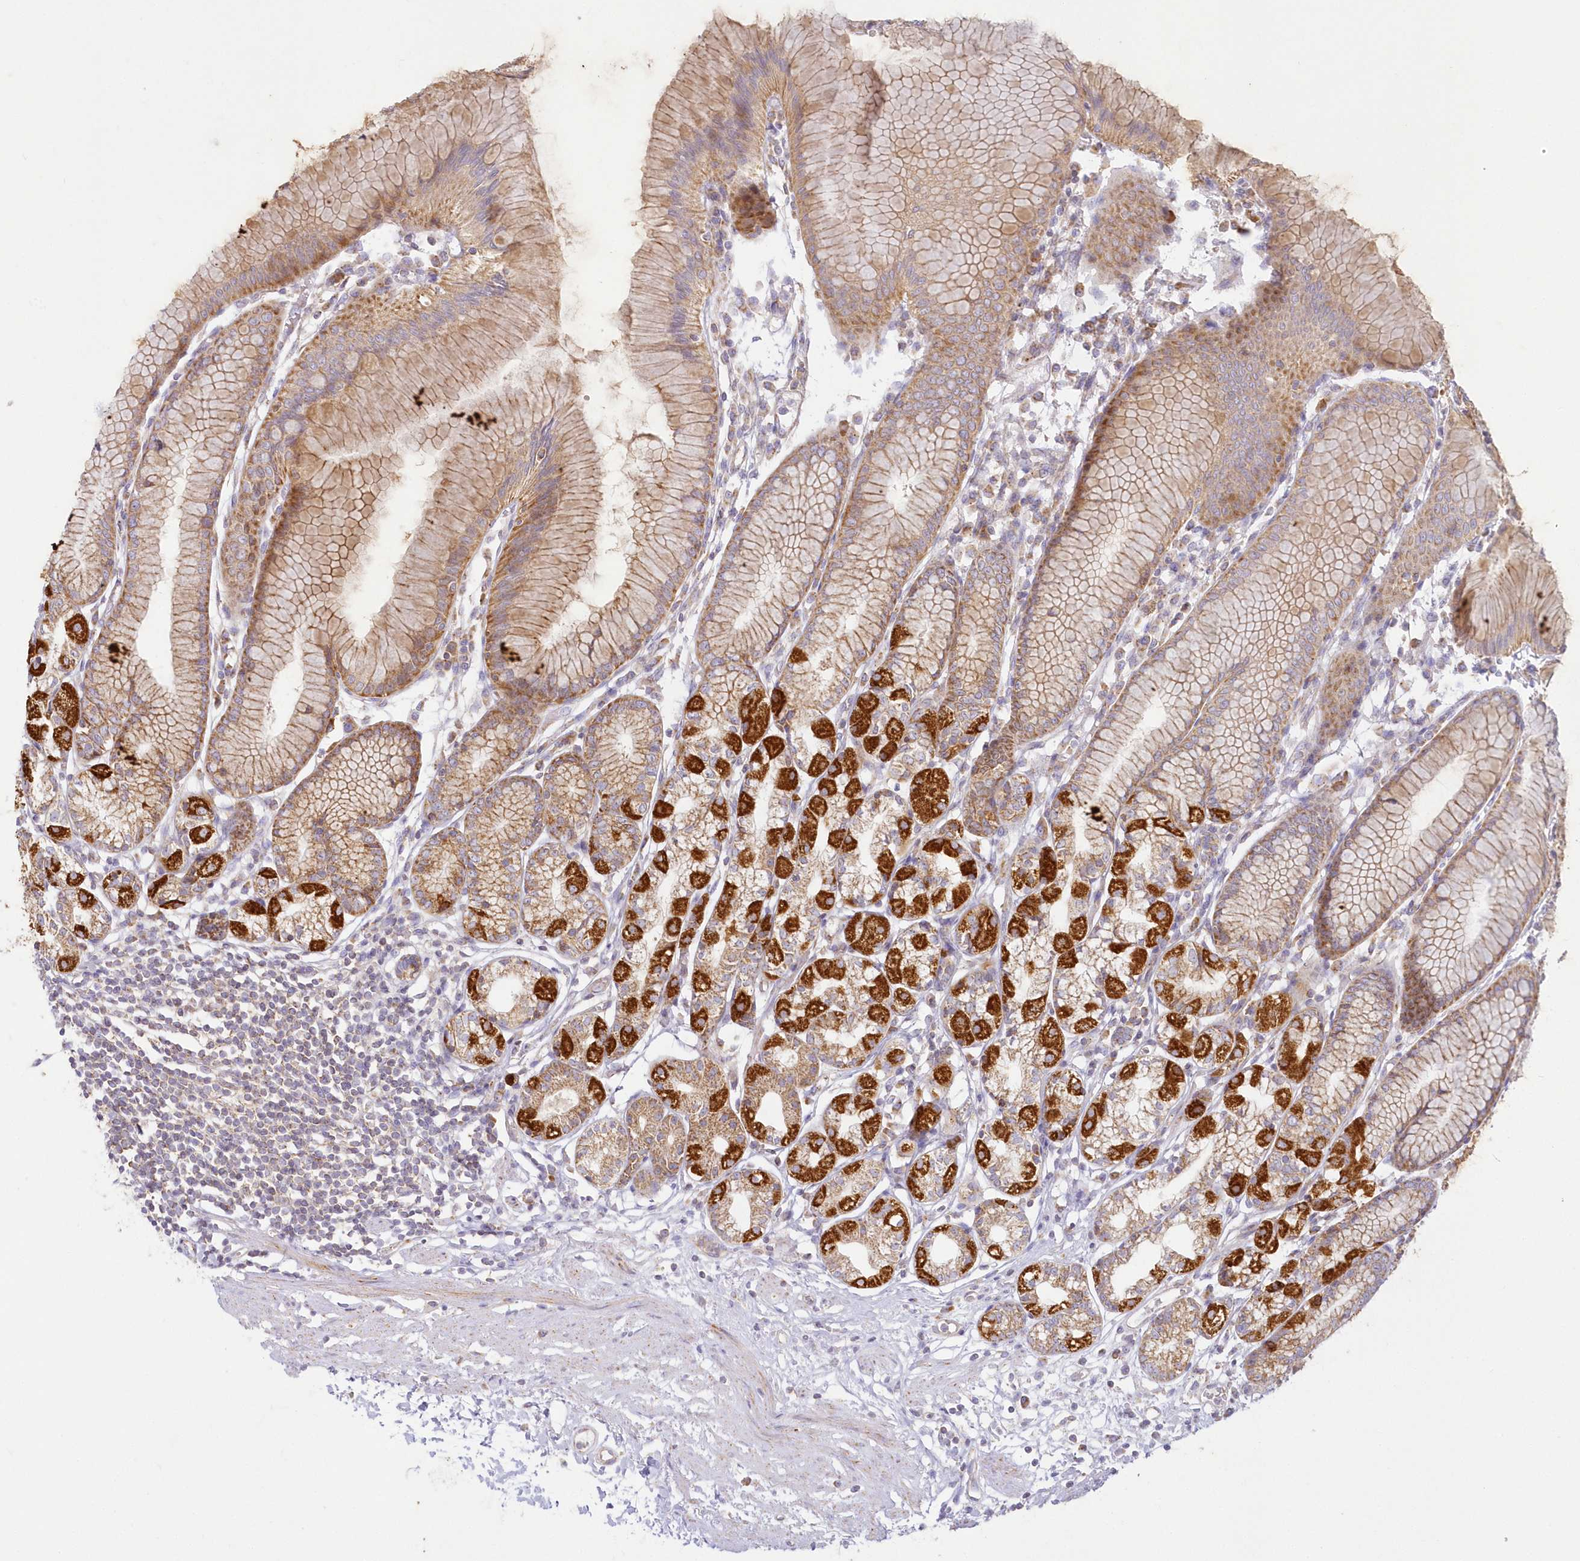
{"staining": {"intensity": "strong", "quantity": ">75%", "location": "cytoplasmic/membranous"}, "tissue": "stomach", "cell_type": "Glandular cells", "image_type": "normal", "snomed": [{"axis": "morphology", "description": "Normal tissue, NOS"}, {"axis": "topography", "description": "Stomach"}], "caption": "Stomach stained for a protein (brown) shows strong cytoplasmic/membranous positive expression in about >75% of glandular cells.", "gene": "TBC1D14", "patient": {"sex": "female", "age": 57}}